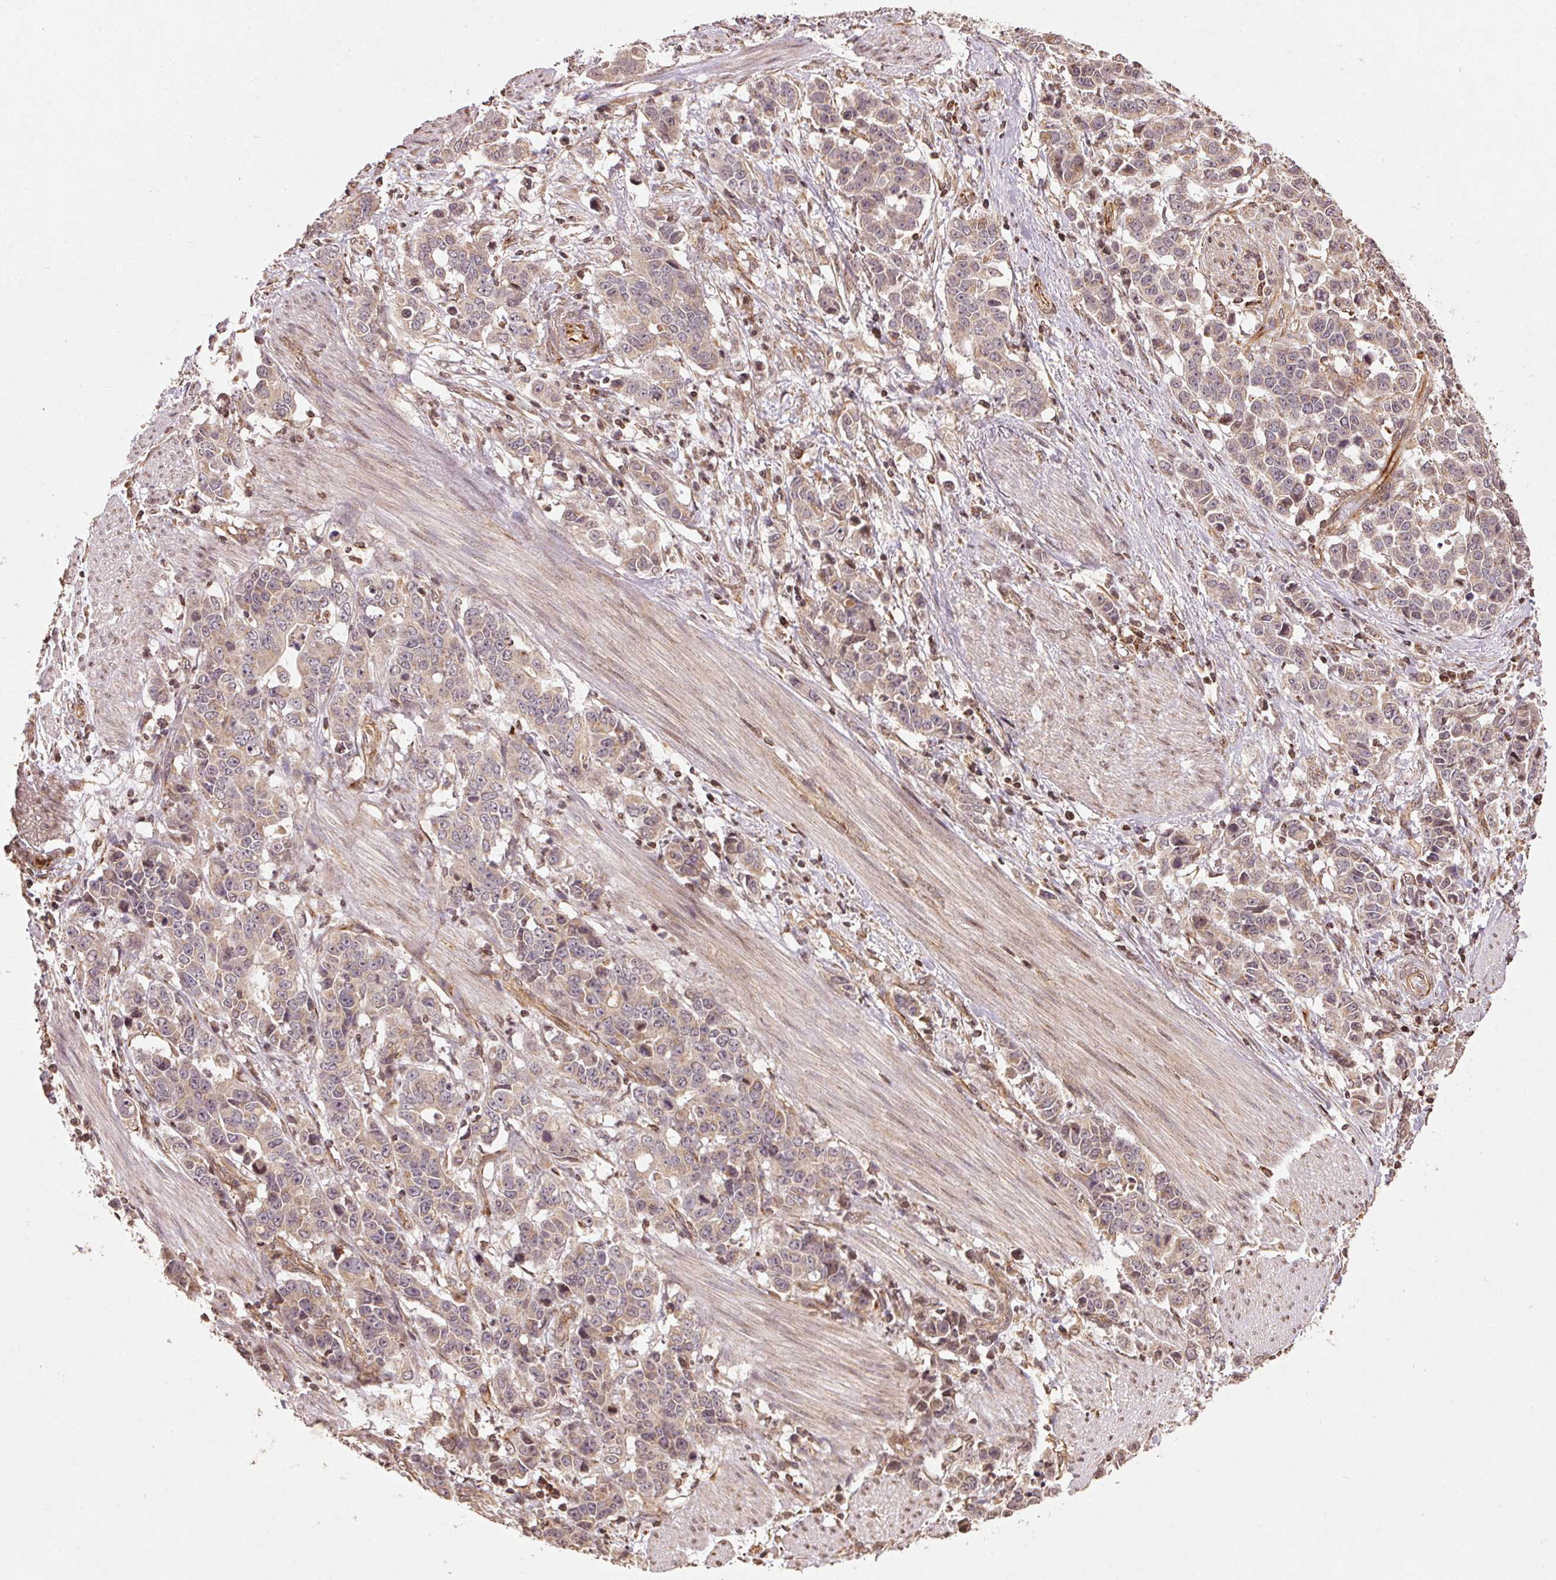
{"staining": {"intensity": "weak", "quantity": "25%-75%", "location": "cytoplasmic/membranous"}, "tissue": "stomach cancer", "cell_type": "Tumor cells", "image_type": "cancer", "snomed": [{"axis": "morphology", "description": "Adenocarcinoma, NOS"}, {"axis": "topography", "description": "Stomach, upper"}], "caption": "IHC micrograph of adenocarcinoma (stomach) stained for a protein (brown), which shows low levels of weak cytoplasmic/membranous expression in approximately 25%-75% of tumor cells.", "gene": "SPRED2", "patient": {"sex": "male", "age": 69}}